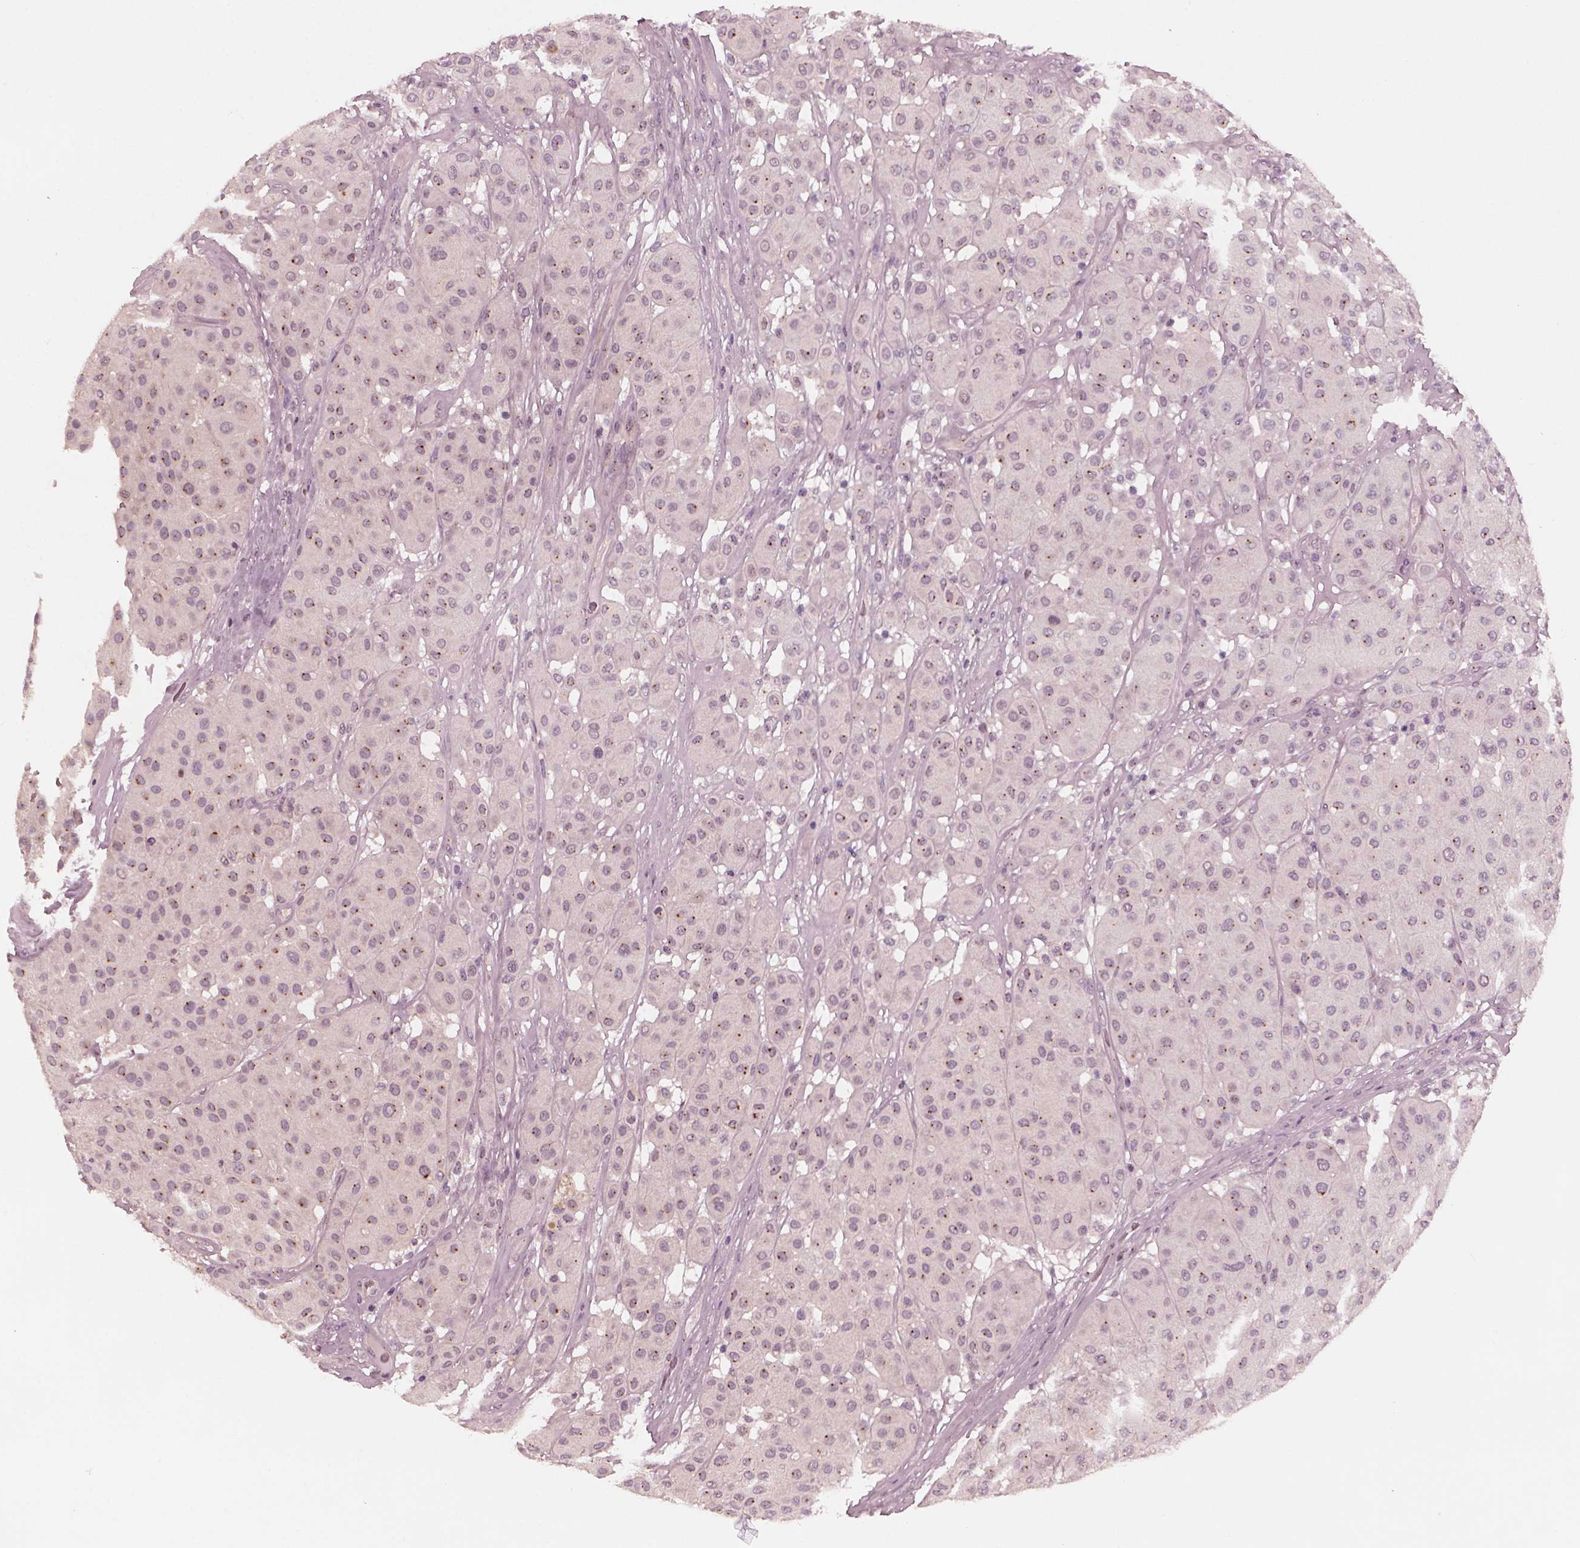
{"staining": {"intensity": "weak", "quantity": "<25%", "location": "cytoplasmic/membranous"}, "tissue": "melanoma", "cell_type": "Tumor cells", "image_type": "cancer", "snomed": [{"axis": "morphology", "description": "Malignant melanoma, Metastatic site"}, {"axis": "topography", "description": "Smooth muscle"}], "caption": "Histopathology image shows no protein staining in tumor cells of melanoma tissue. (DAB (3,3'-diaminobenzidine) immunohistochemistry (IHC) with hematoxylin counter stain).", "gene": "SAXO1", "patient": {"sex": "male", "age": 41}}